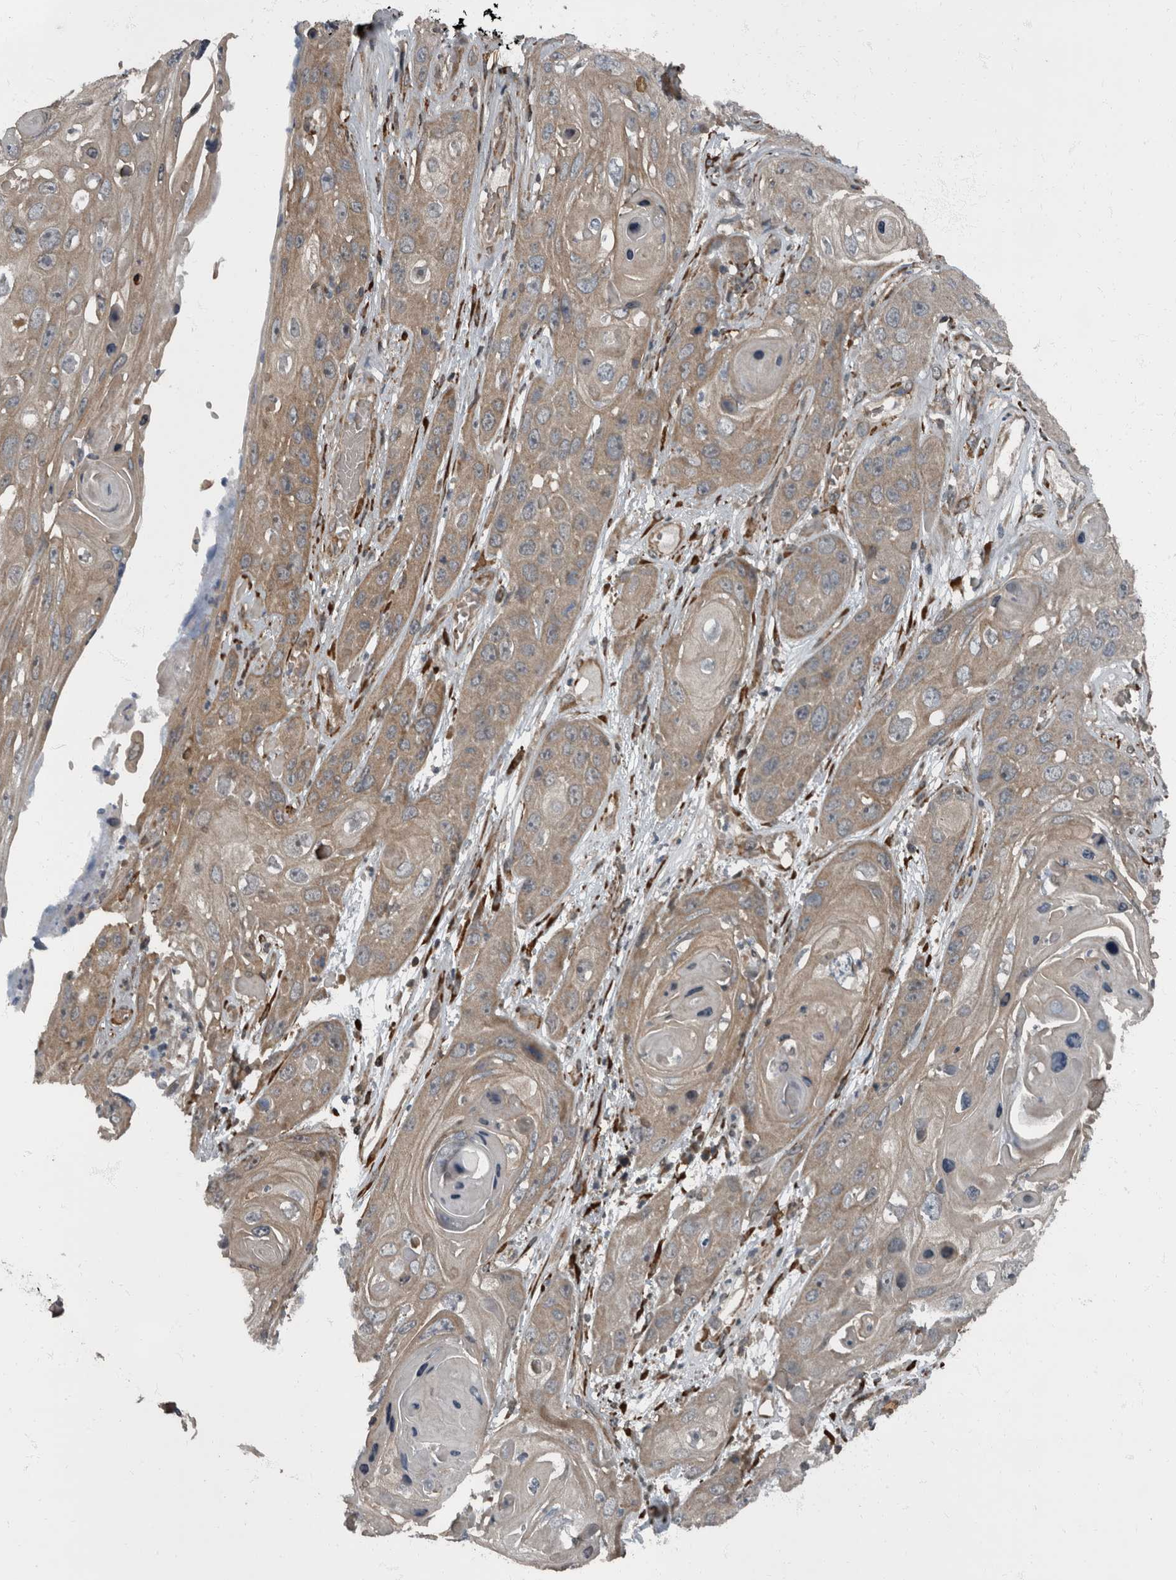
{"staining": {"intensity": "weak", "quantity": ">75%", "location": "cytoplasmic/membranous"}, "tissue": "skin cancer", "cell_type": "Tumor cells", "image_type": "cancer", "snomed": [{"axis": "morphology", "description": "Squamous cell carcinoma, NOS"}, {"axis": "topography", "description": "Skin"}], "caption": "This histopathology image exhibits IHC staining of human squamous cell carcinoma (skin), with low weak cytoplasmic/membranous expression in about >75% of tumor cells.", "gene": "RABGGTB", "patient": {"sex": "male", "age": 55}}